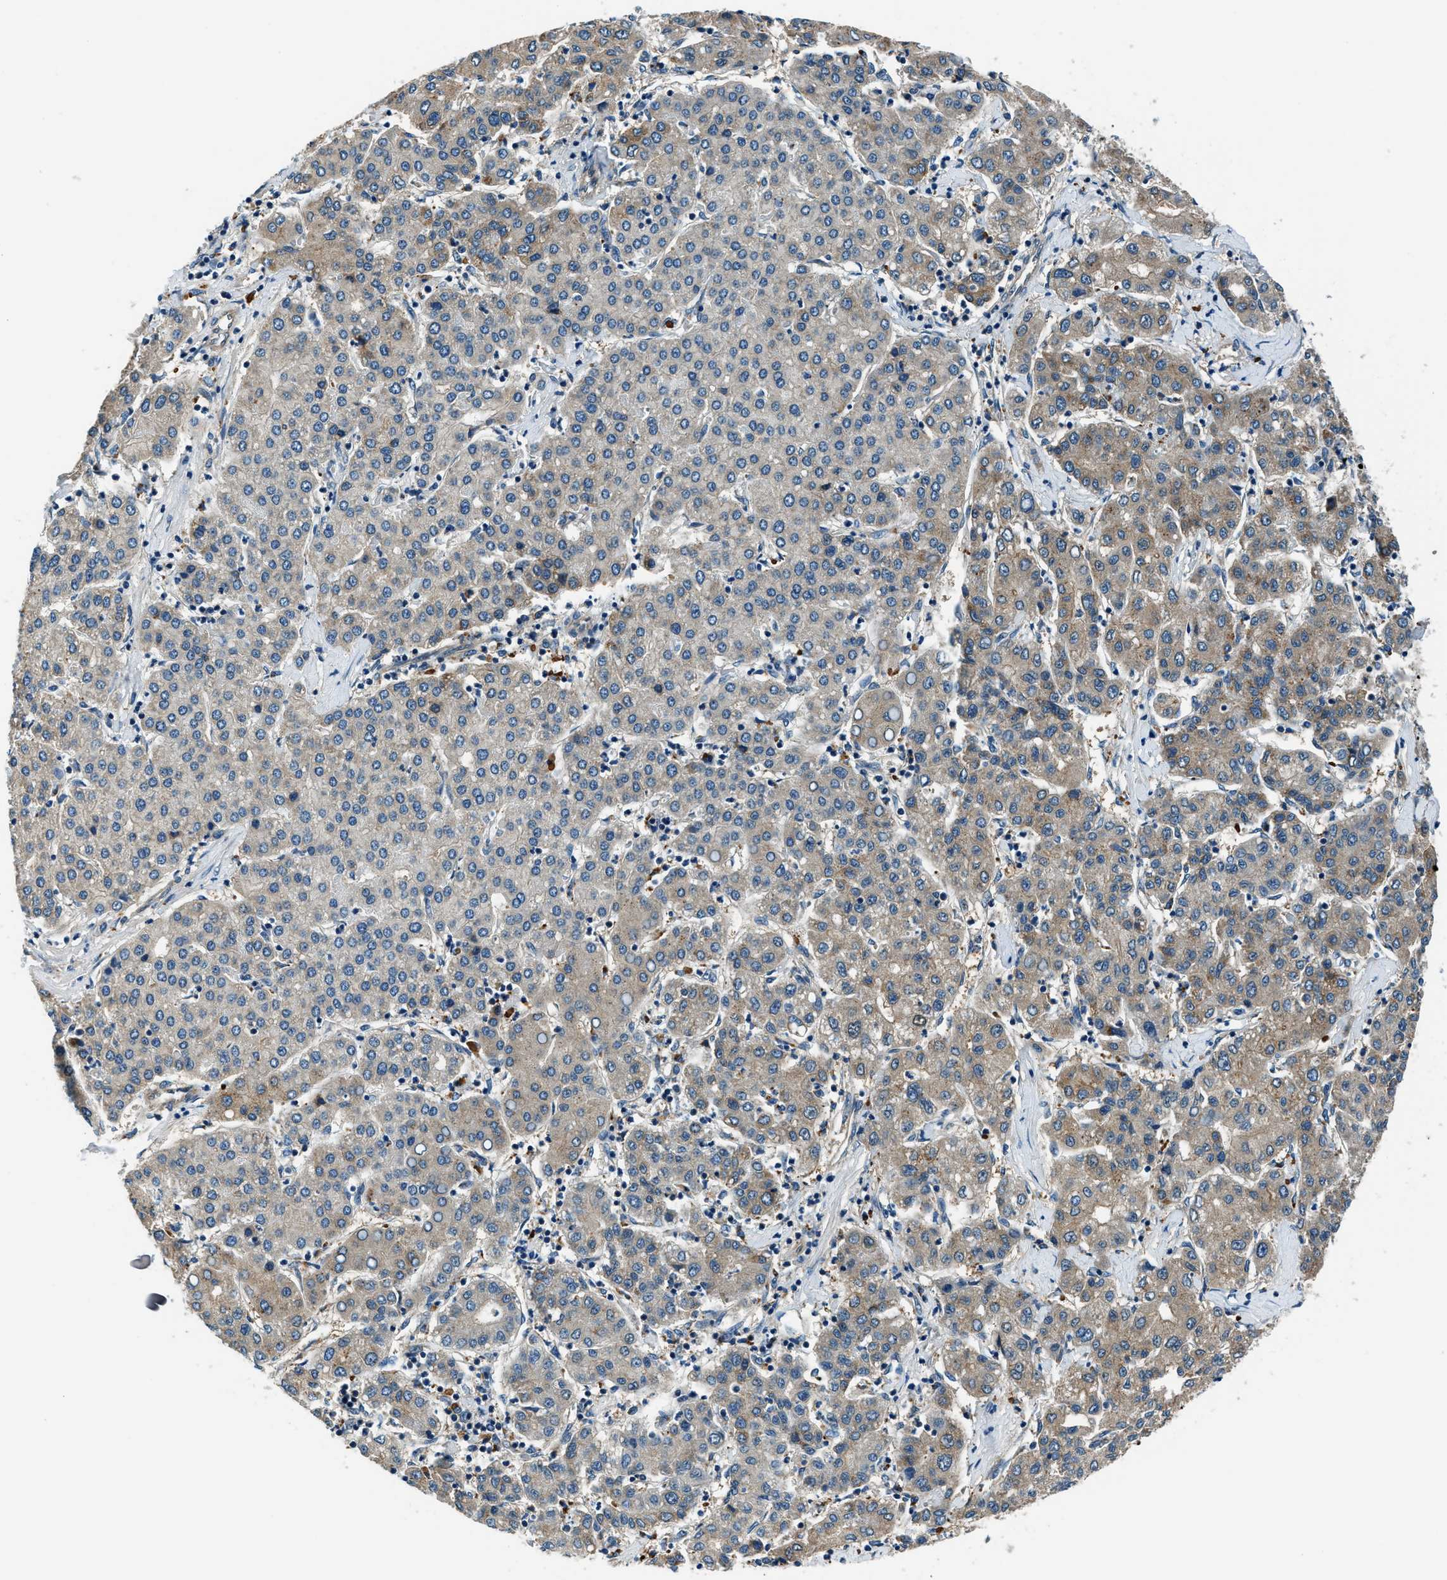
{"staining": {"intensity": "weak", "quantity": "25%-75%", "location": "cytoplasmic/membranous"}, "tissue": "liver cancer", "cell_type": "Tumor cells", "image_type": "cancer", "snomed": [{"axis": "morphology", "description": "Carcinoma, Hepatocellular, NOS"}, {"axis": "topography", "description": "Liver"}], "caption": "A photomicrograph showing weak cytoplasmic/membranous staining in approximately 25%-75% of tumor cells in hepatocellular carcinoma (liver), as visualized by brown immunohistochemical staining.", "gene": "SLC19A2", "patient": {"sex": "male", "age": 65}}